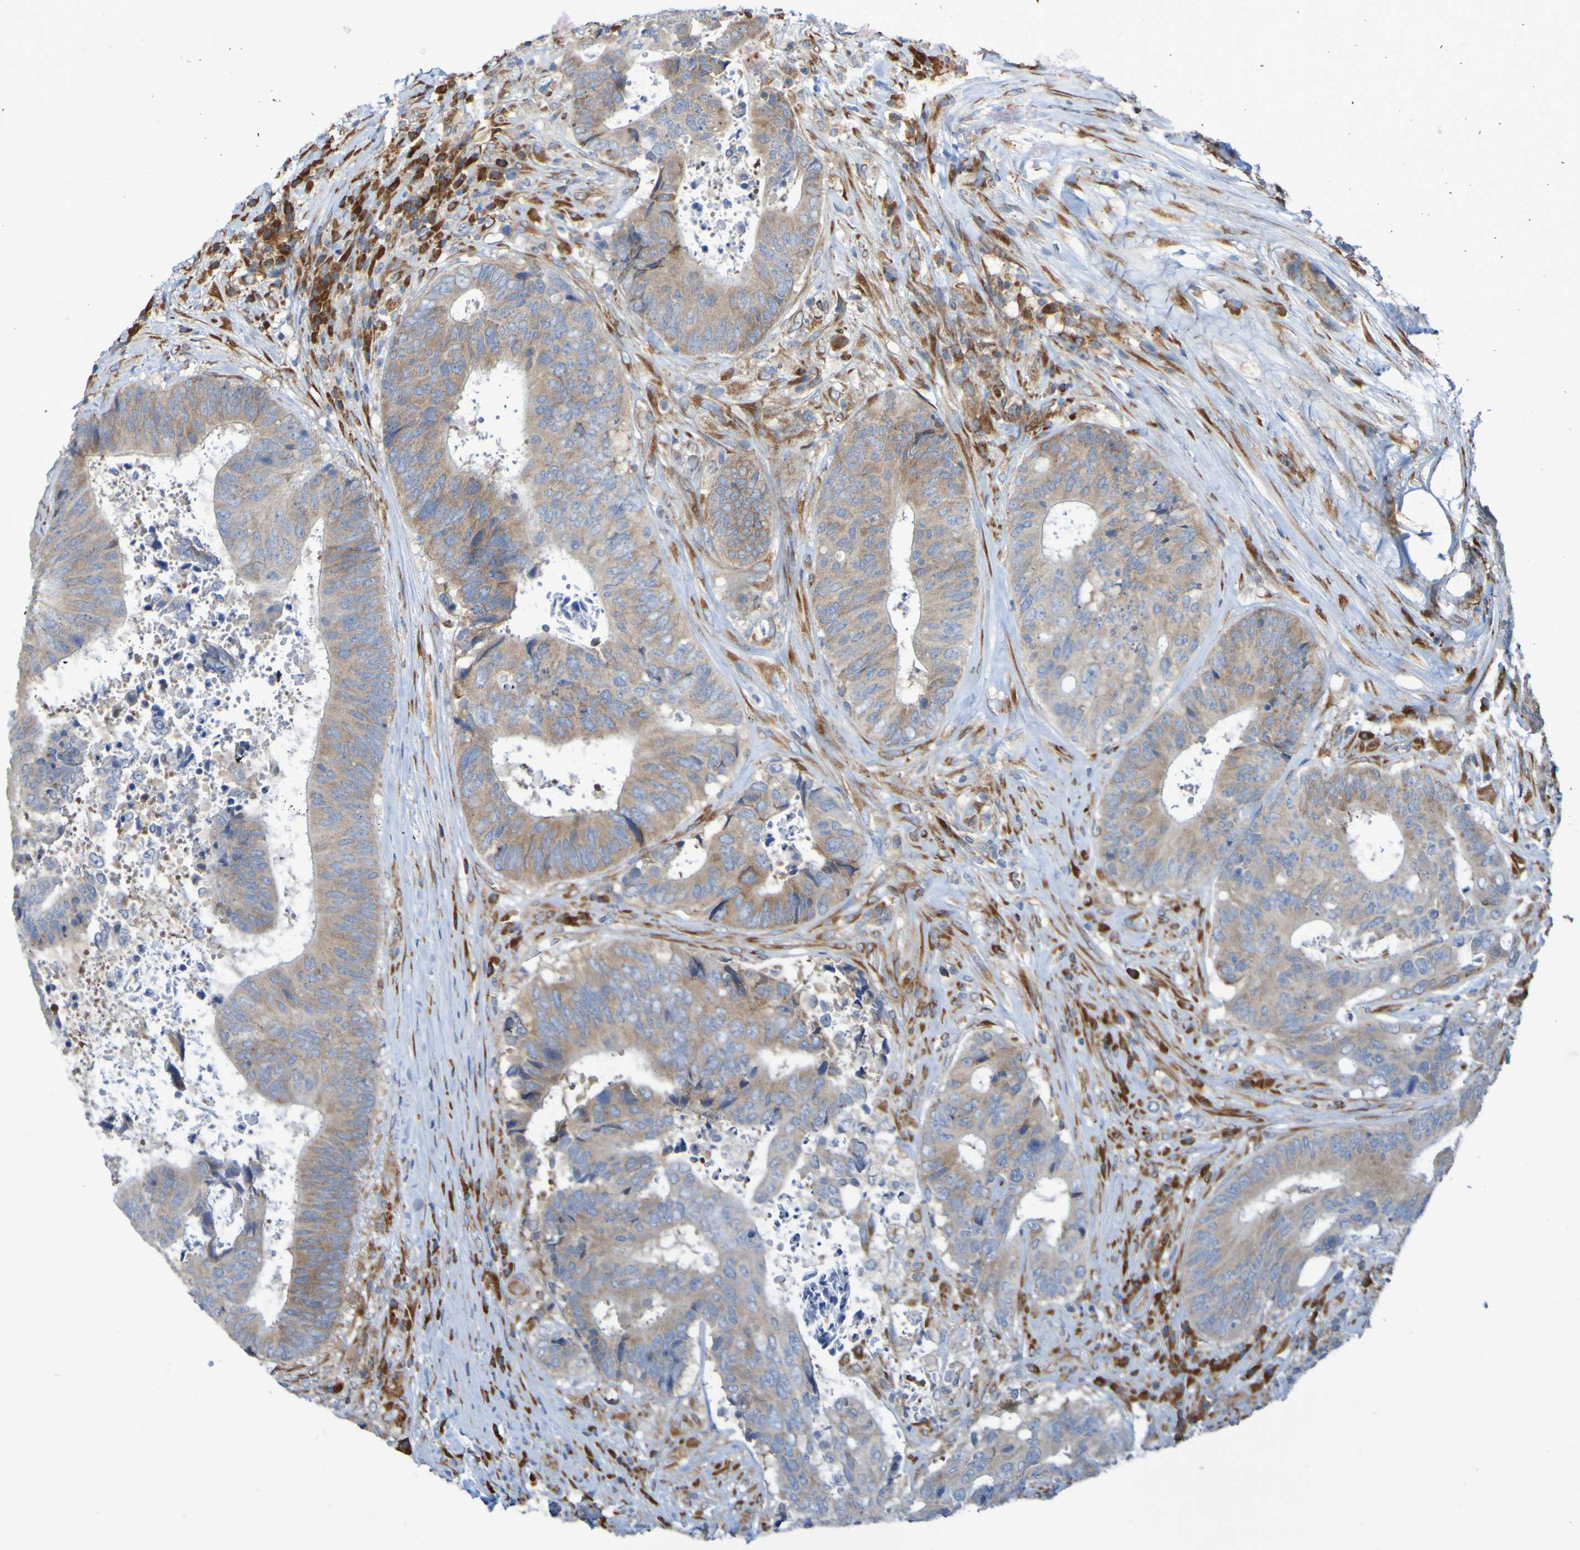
{"staining": {"intensity": "strong", "quantity": "<25%", "location": "cytoplasmic/membranous"}, "tissue": "colorectal cancer", "cell_type": "Tumor cells", "image_type": "cancer", "snomed": [{"axis": "morphology", "description": "Adenocarcinoma, NOS"}, {"axis": "topography", "description": "Rectum"}], "caption": "IHC photomicrograph of human adenocarcinoma (colorectal) stained for a protein (brown), which reveals medium levels of strong cytoplasmic/membranous staining in approximately <25% of tumor cells.", "gene": "FKBP3", "patient": {"sex": "male", "age": 72}}